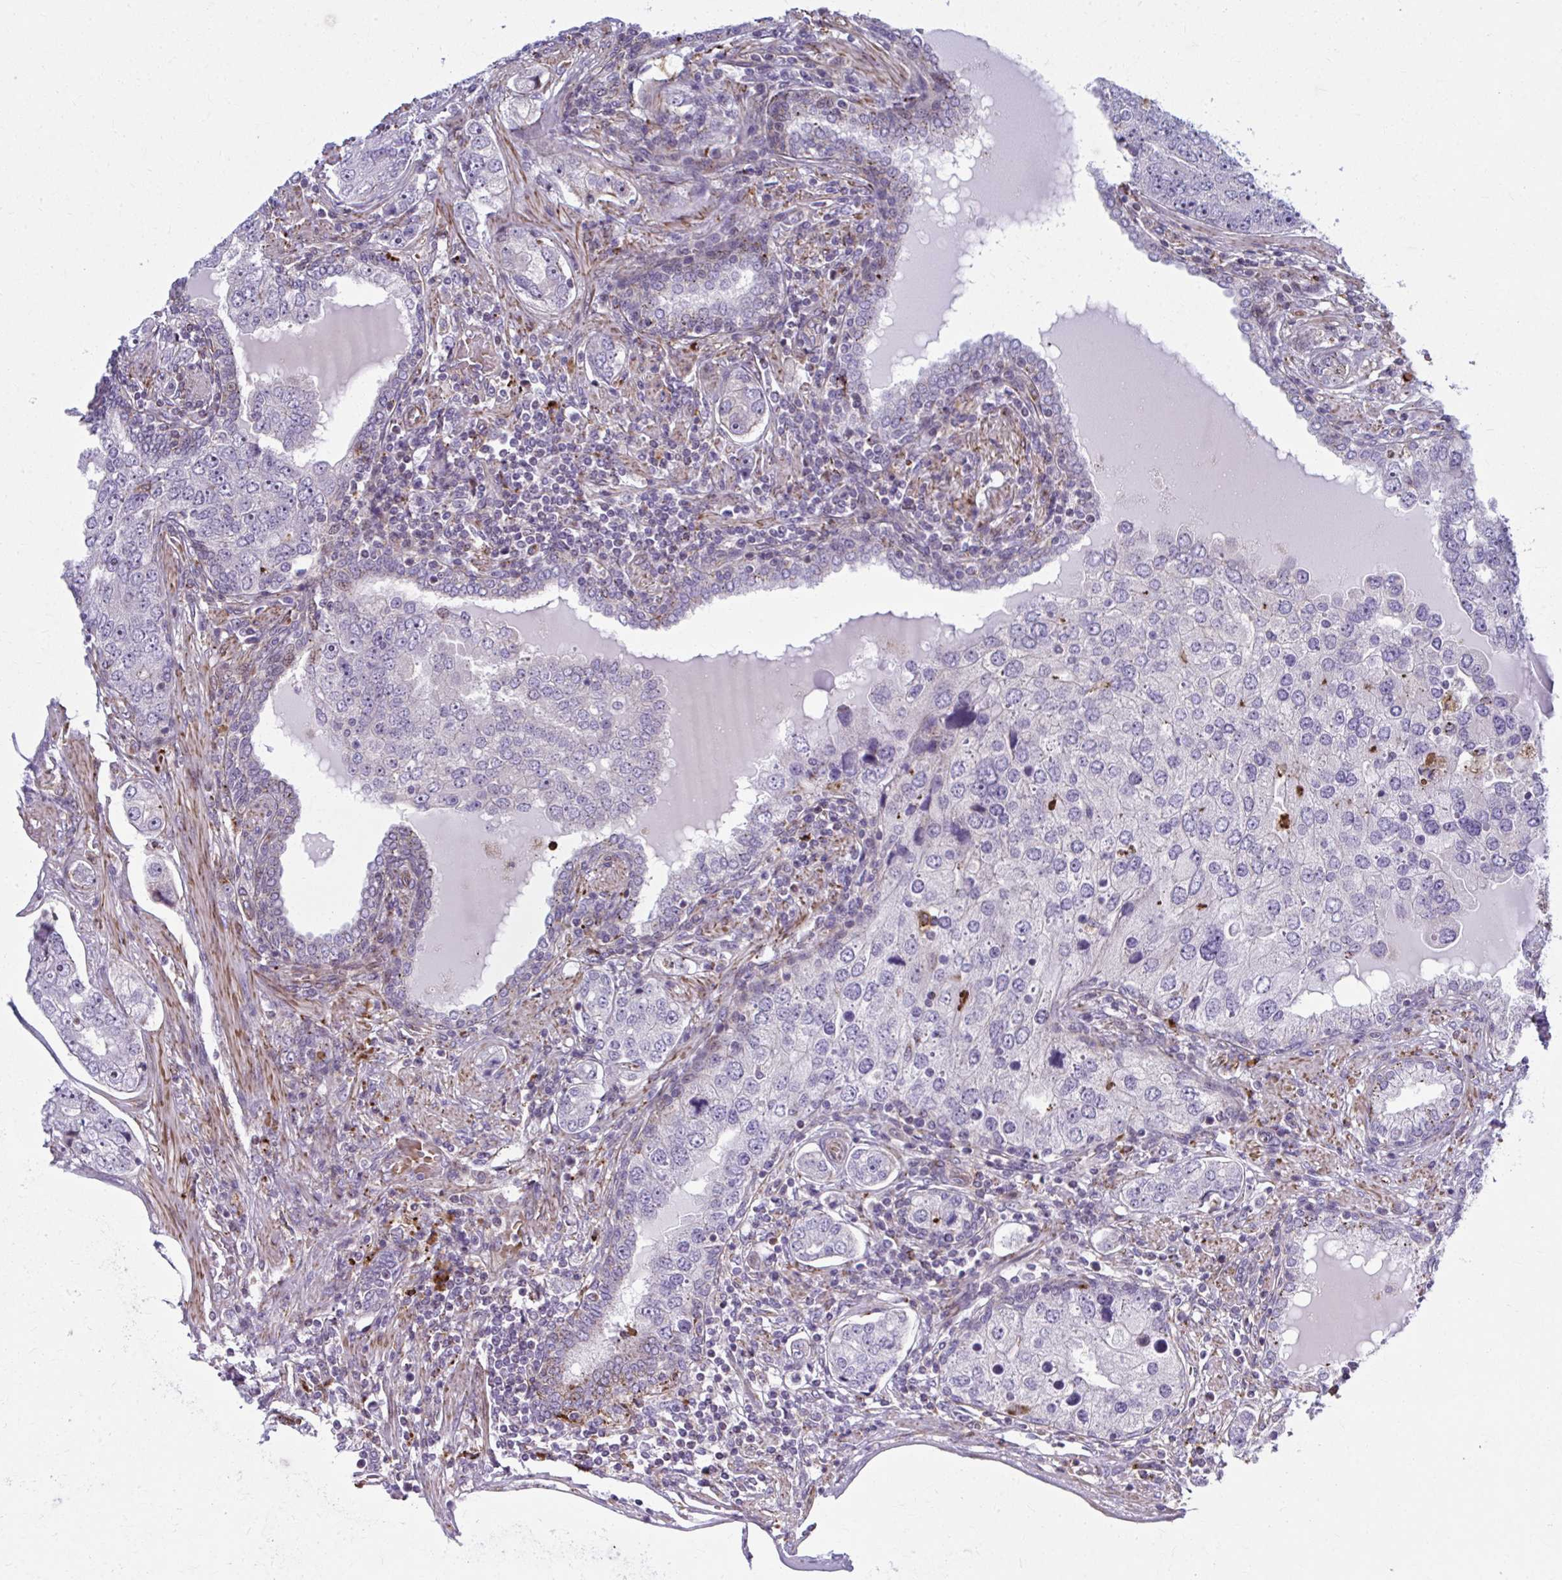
{"staining": {"intensity": "moderate", "quantity": "<25%", "location": "nuclear"}, "tissue": "prostate cancer", "cell_type": "Tumor cells", "image_type": "cancer", "snomed": [{"axis": "morphology", "description": "Adenocarcinoma, High grade"}, {"axis": "topography", "description": "Prostate"}], "caption": "Prostate cancer (high-grade adenocarcinoma) stained with a protein marker shows moderate staining in tumor cells.", "gene": "LRRC4B", "patient": {"sex": "male", "age": 60}}